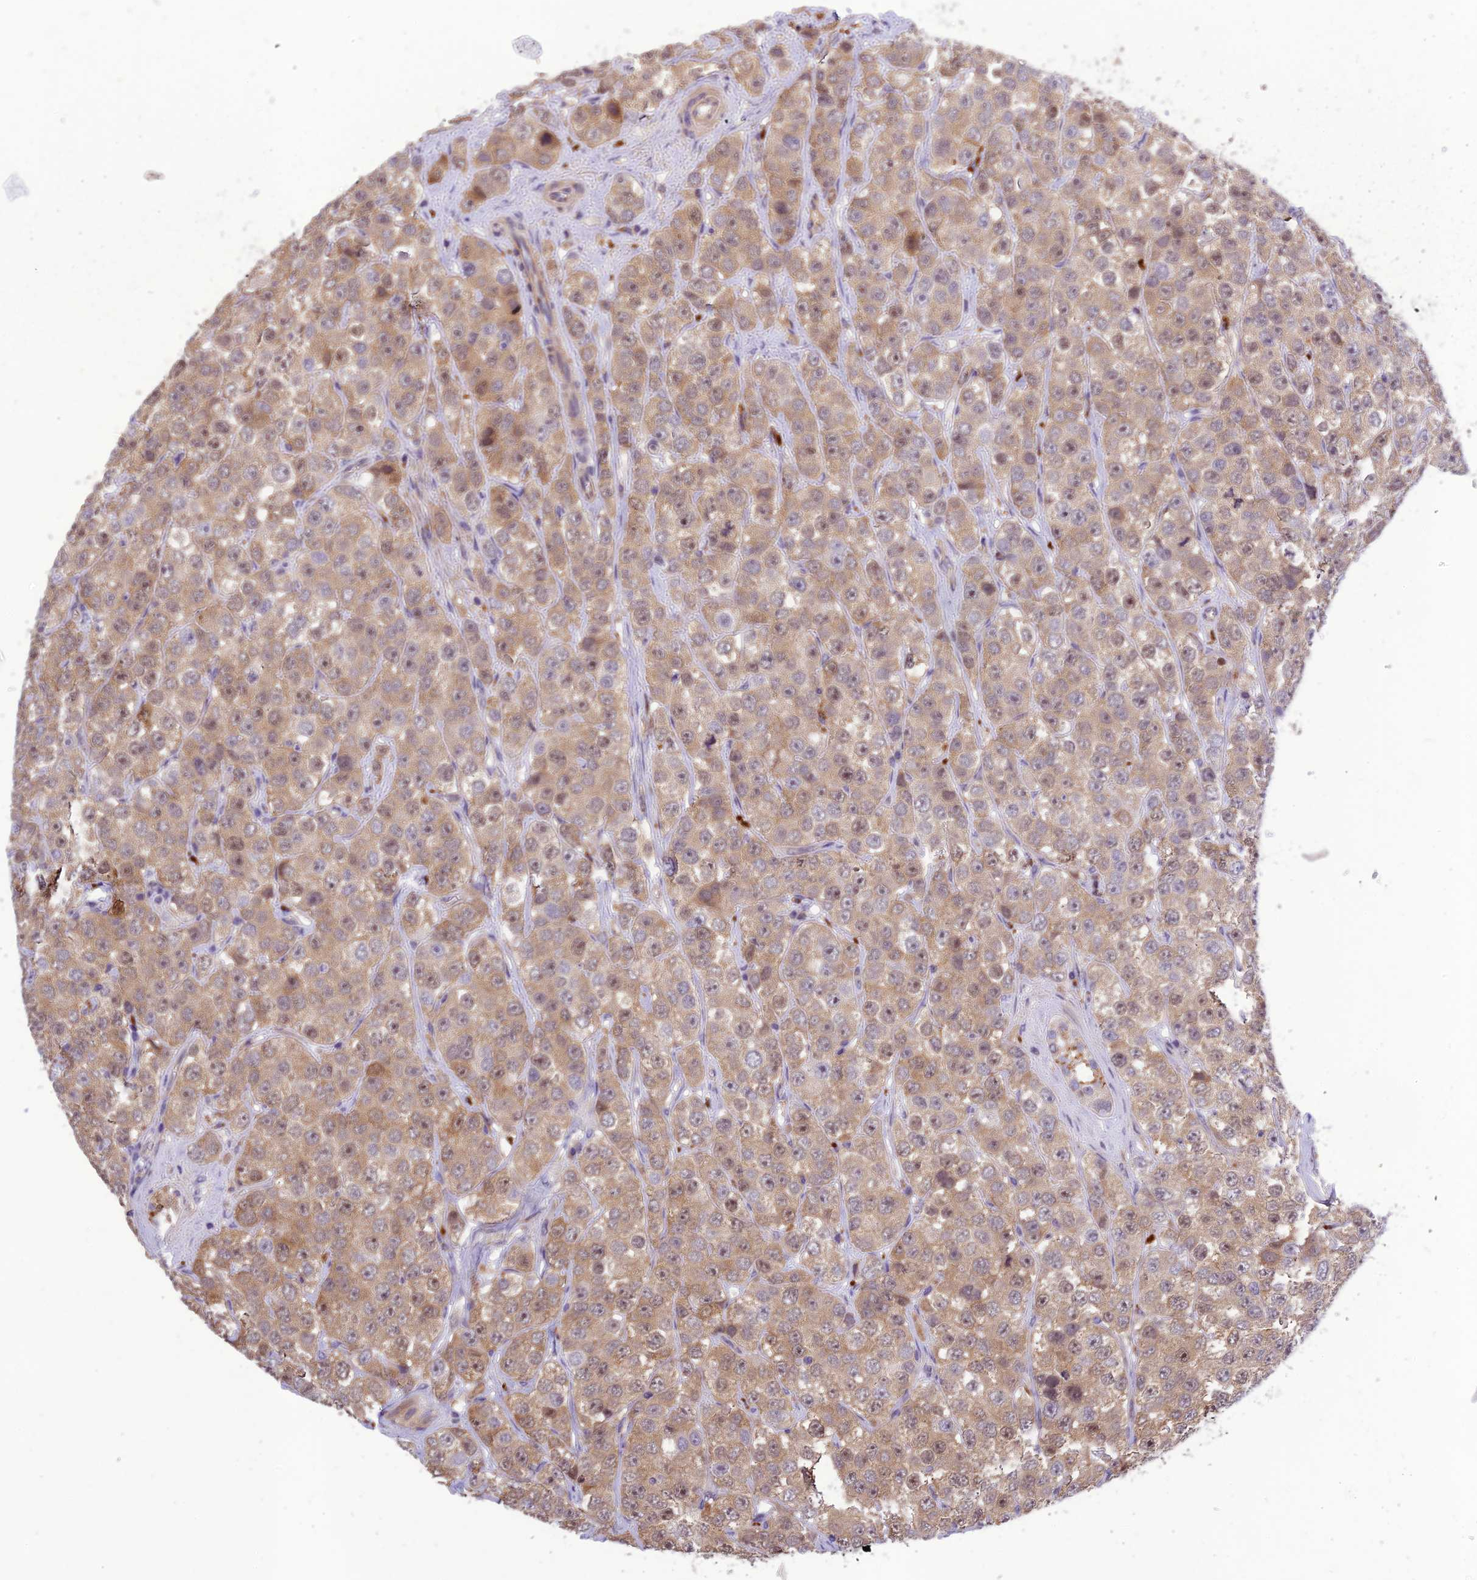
{"staining": {"intensity": "moderate", "quantity": ">75%", "location": "cytoplasmic/membranous"}, "tissue": "testis cancer", "cell_type": "Tumor cells", "image_type": "cancer", "snomed": [{"axis": "morphology", "description": "Seminoma, NOS"}, {"axis": "topography", "description": "Testis"}], "caption": "Testis cancer tissue displays moderate cytoplasmic/membranous expression in approximately >75% of tumor cells, visualized by immunohistochemistry. The protein is shown in brown color, while the nuclei are stained blue.", "gene": "FNIP2", "patient": {"sex": "male", "age": 28}}